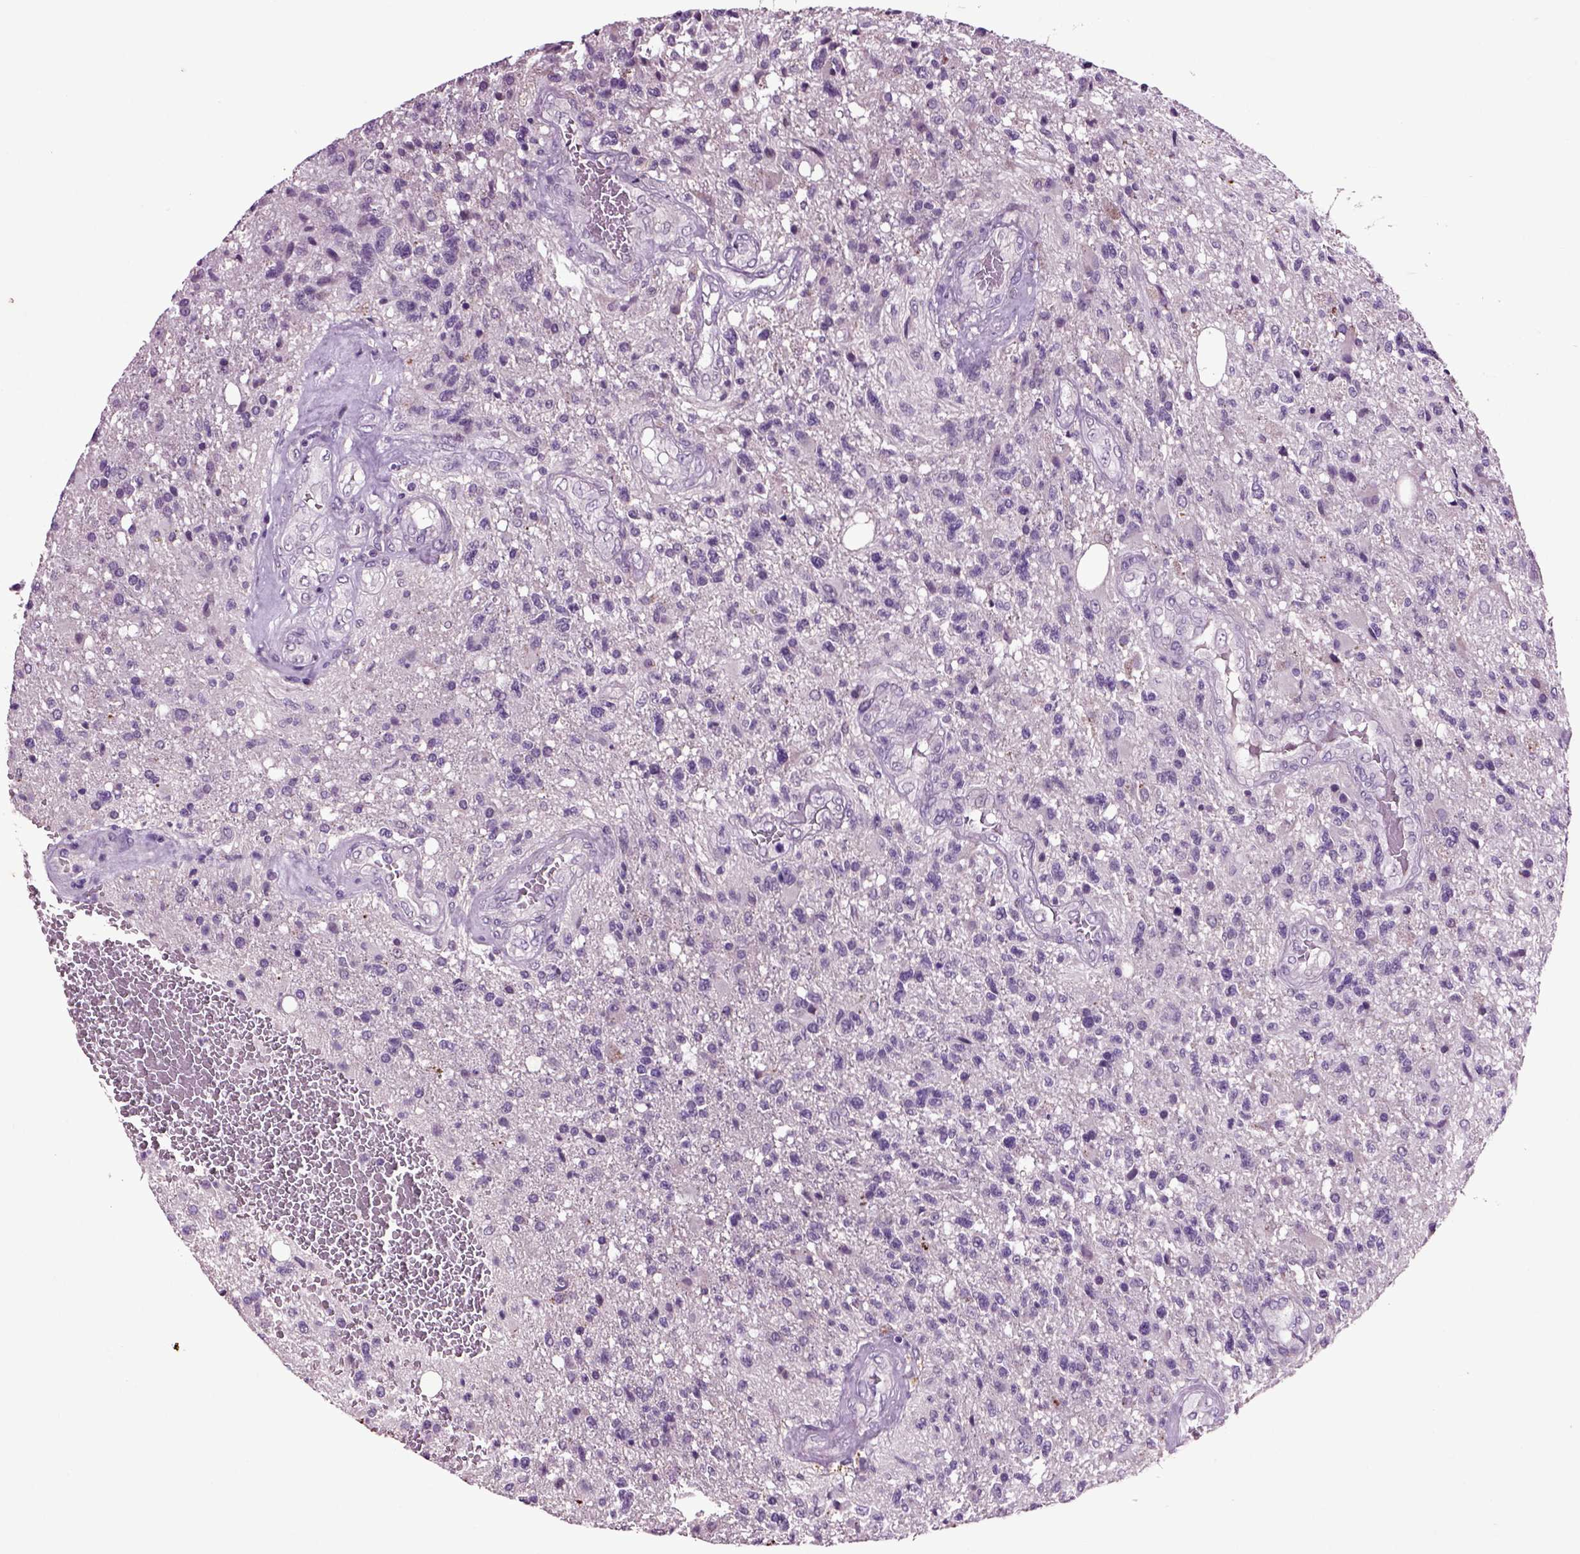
{"staining": {"intensity": "negative", "quantity": "none", "location": "none"}, "tissue": "glioma", "cell_type": "Tumor cells", "image_type": "cancer", "snomed": [{"axis": "morphology", "description": "Glioma, malignant, High grade"}, {"axis": "topography", "description": "Brain"}], "caption": "DAB (3,3'-diaminobenzidine) immunohistochemical staining of human glioma shows no significant expression in tumor cells.", "gene": "CRHR1", "patient": {"sex": "male", "age": 56}}